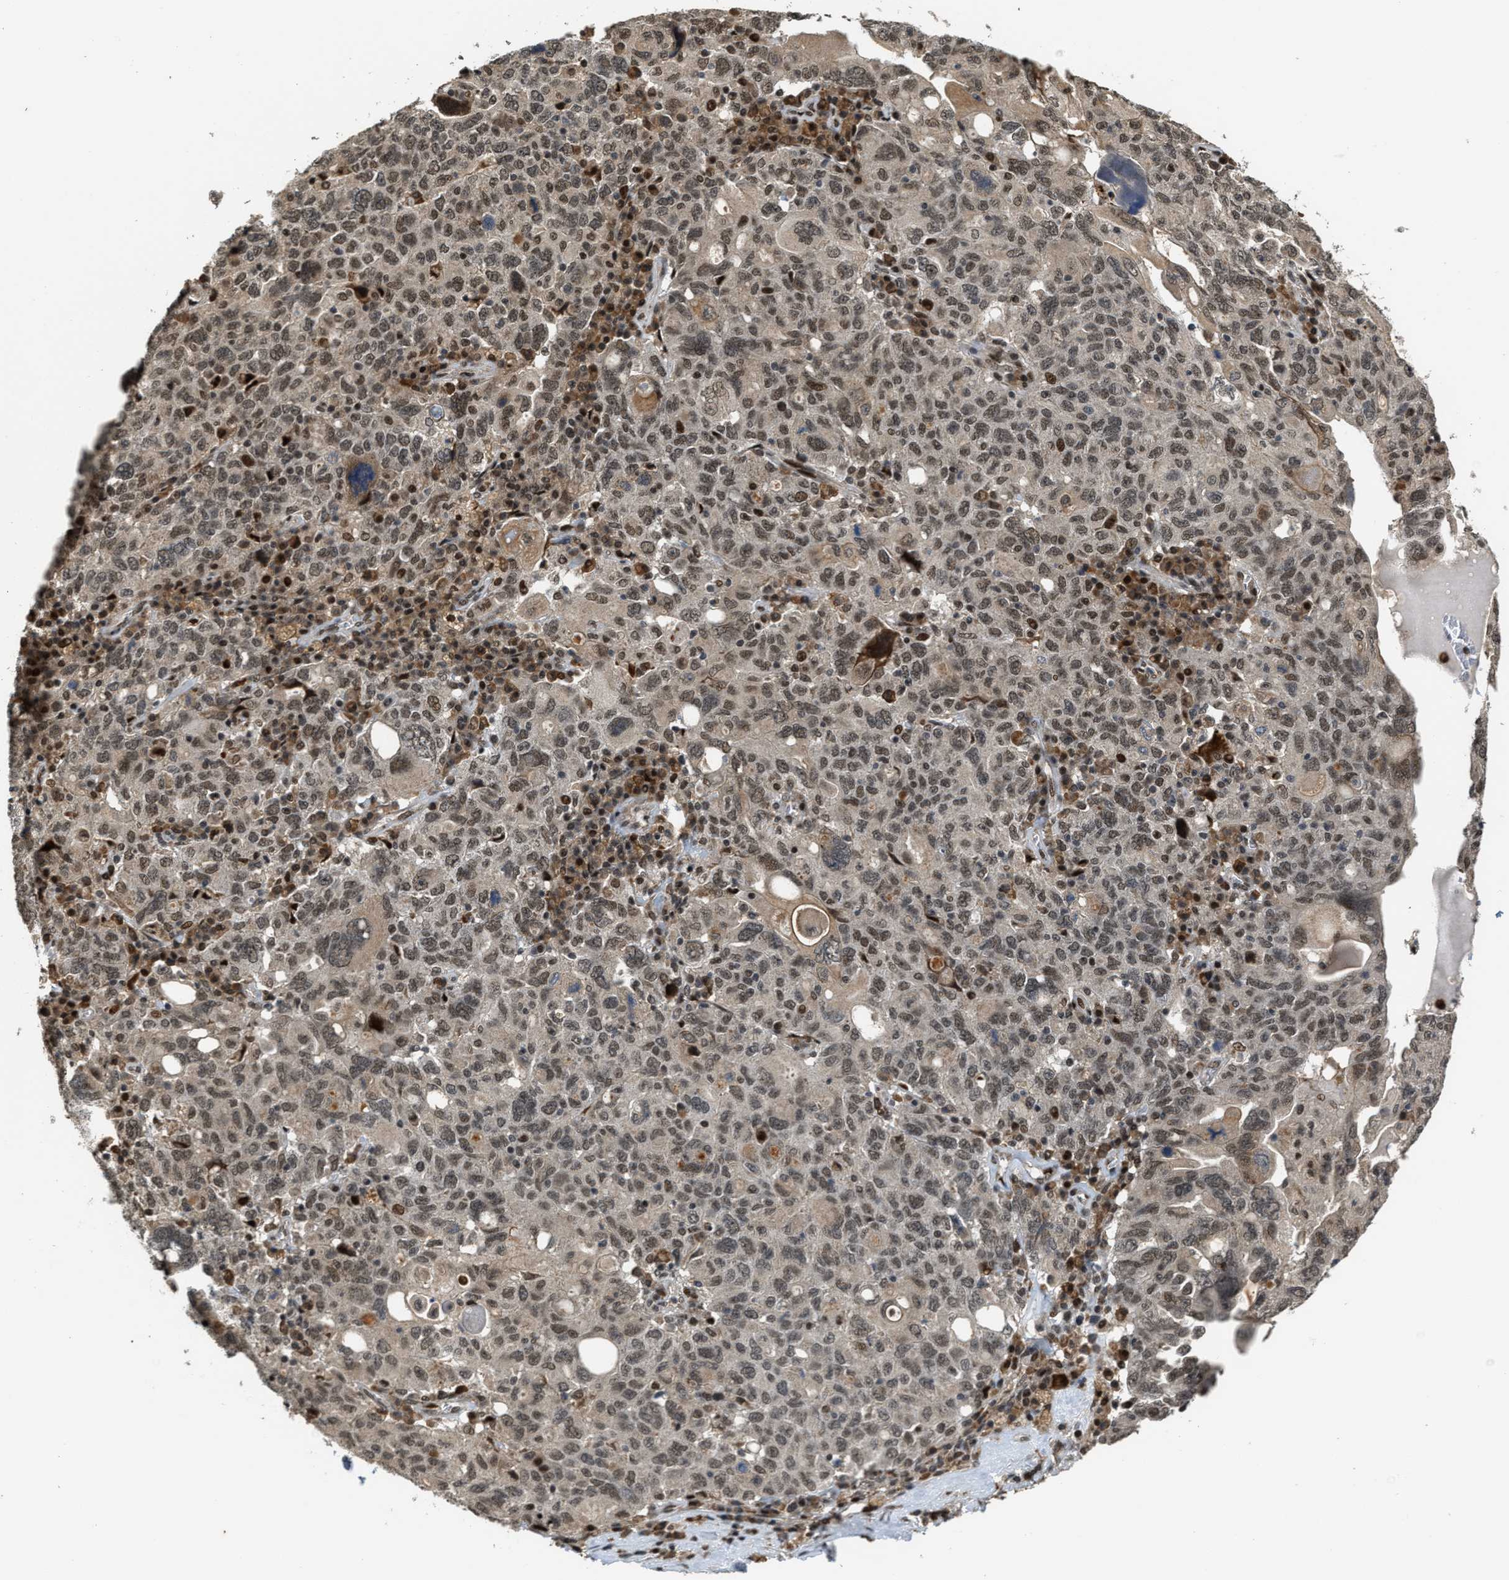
{"staining": {"intensity": "weak", "quantity": "25%-75%", "location": "nuclear"}, "tissue": "ovarian cancer", "cell_type": "Tumor cells", "image_type": "cancer", "snomed": [{"axis": "morphology", "description": "Carcinoma, endometroid"}, {"axis": "topography", "description": "Ovary"}], "caption": "Protein expression by IHC demonstrates weak nuclear positivity in about 25%-75% of tumor cells in ovarian cancer.", "gene": "SERTAD2", "patient": {"sex": "female", "age": 62}}